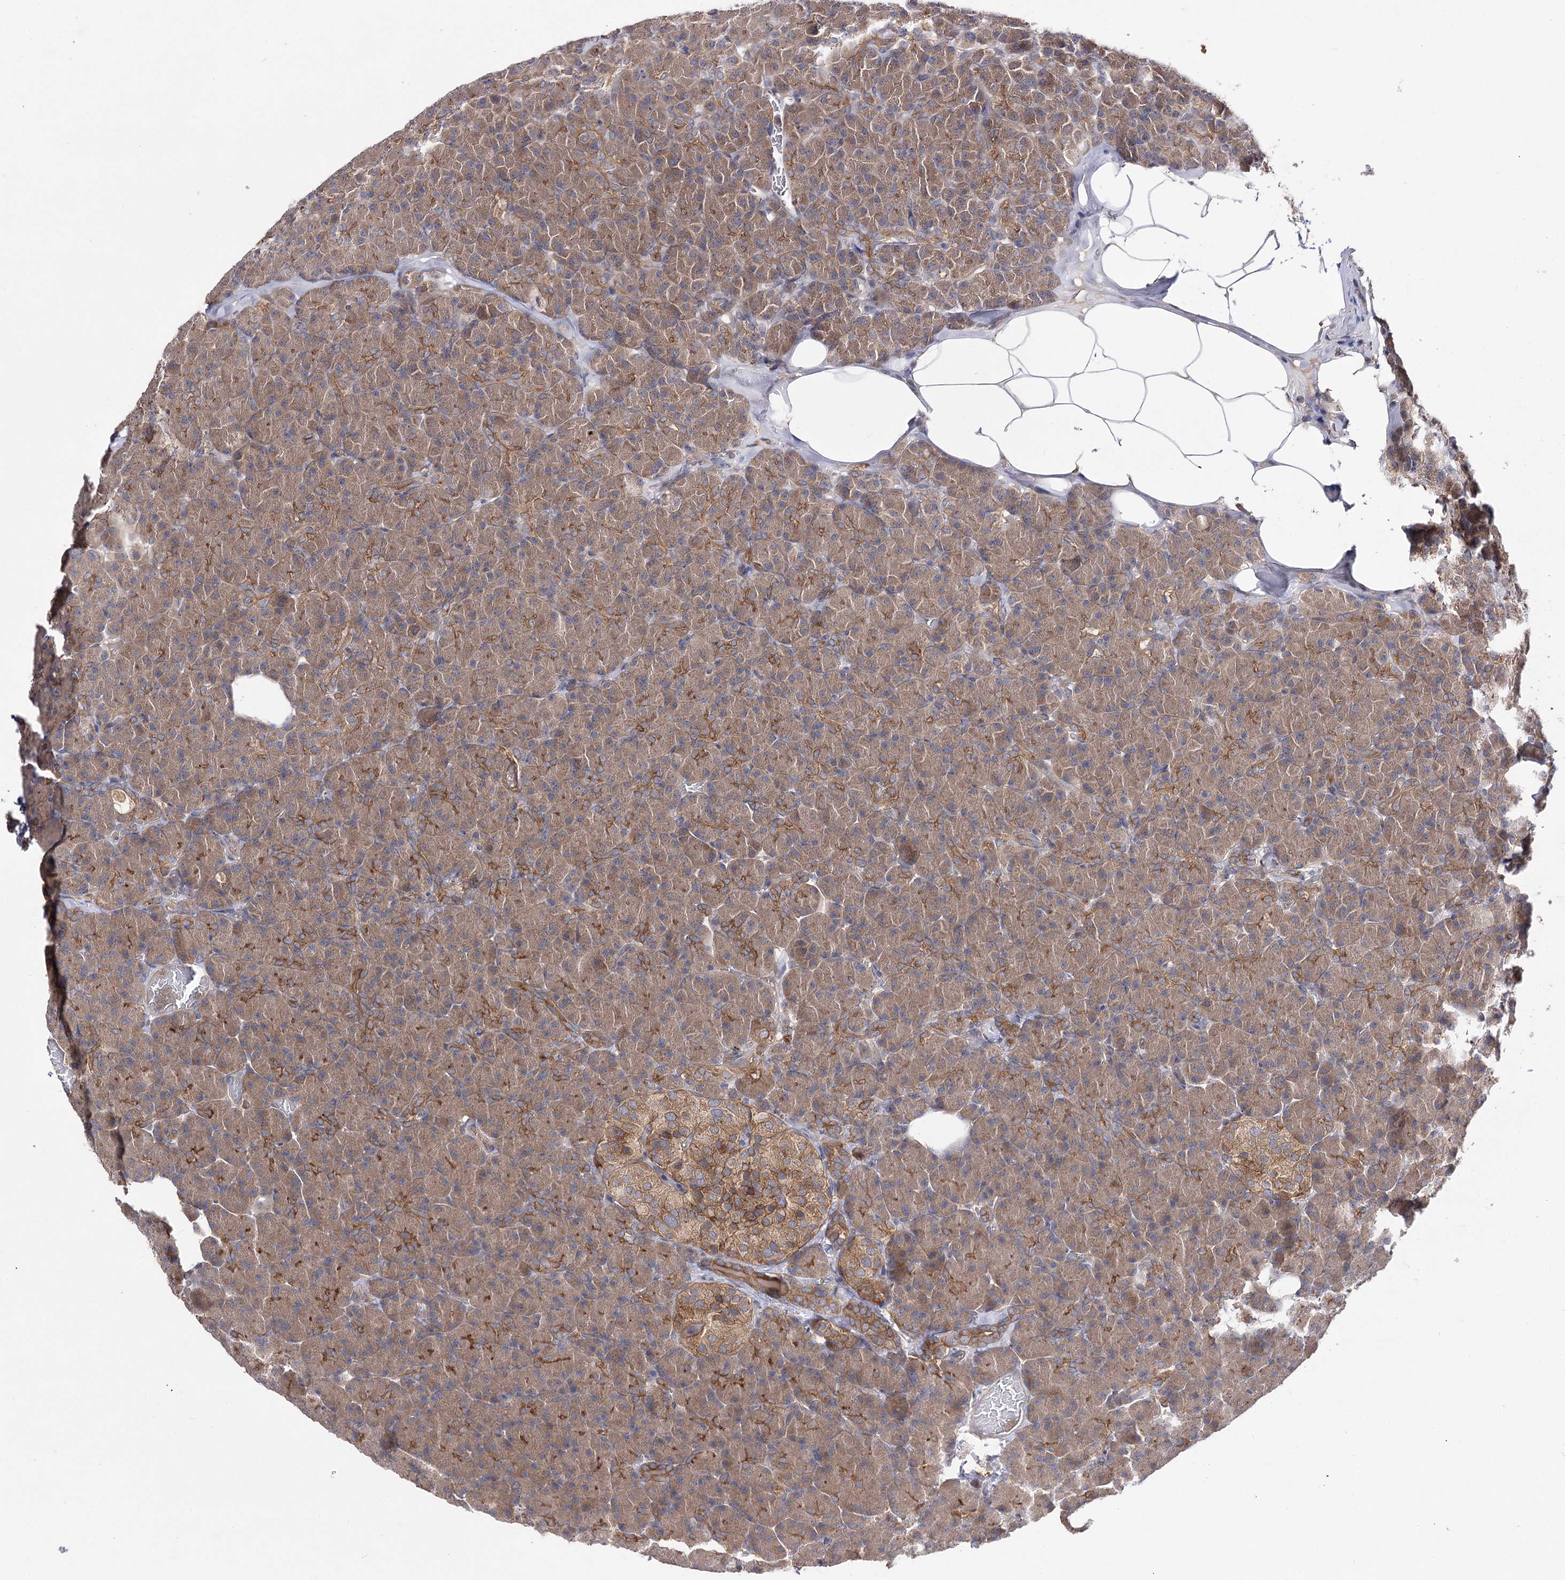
{"staining": {"intensity": "moderate", "quantity": ">75%", "location": "cytoplasmic/membranous"}, "tissue": "pancreas", "cell_type": "Exocrine glandular cells", "image_type": "normal", "snomed": [{"axis": "morphology", "description": "Normal tissue, NOS"}, {"axis": "topography", "description": "Pancreas"}], "caption": "Moderate cytoplasmic/membranous protein staining is appreciated in approximately >75% of exocrine glandular cells in pancreas. (IHC, brightfield microscopy, high magnification).", "gene": "BCR", "patient": {"sex": "female", "age": 43}}